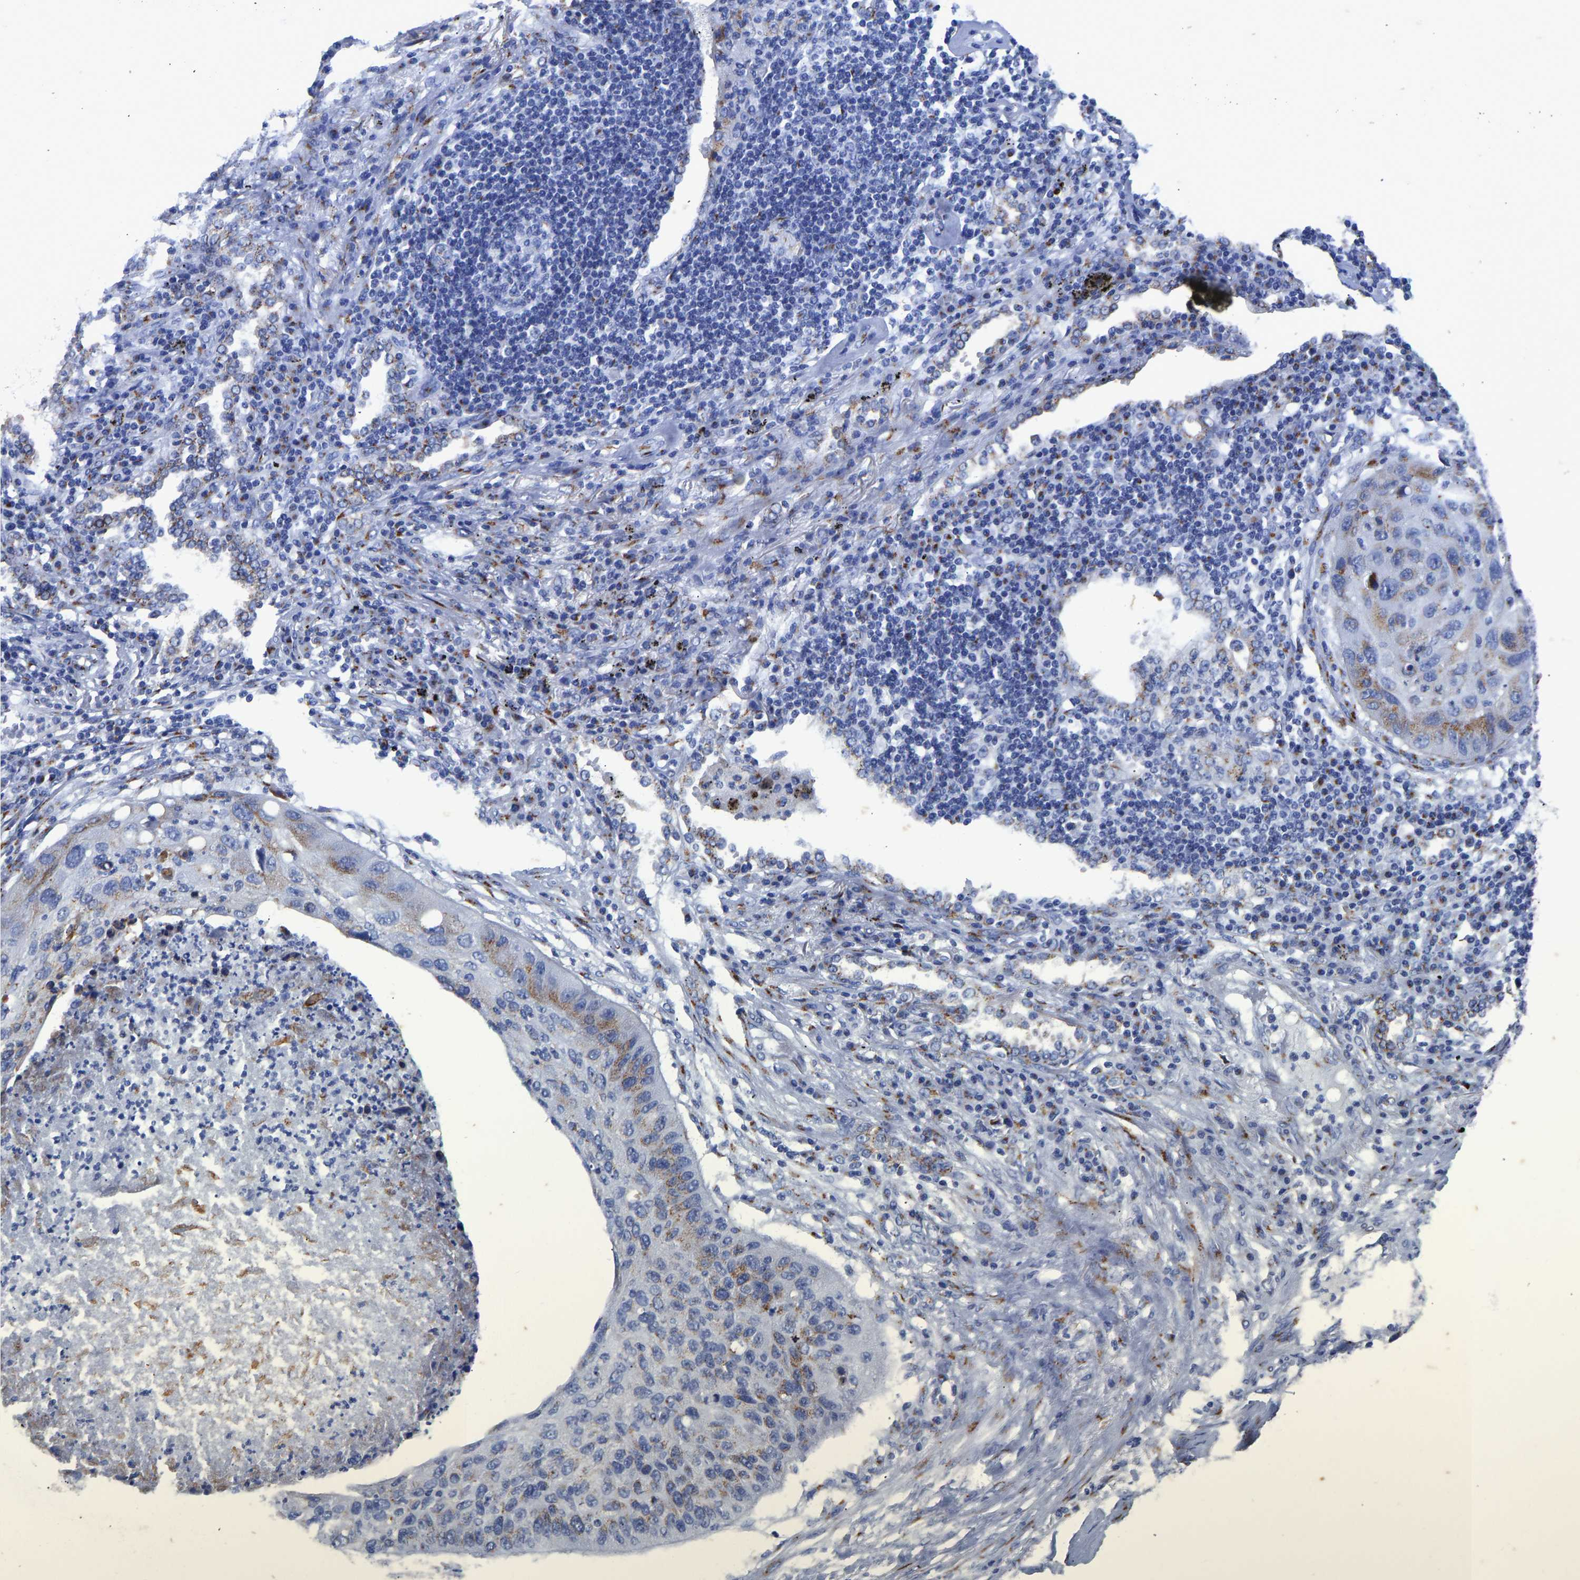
{"staining": {"intensity": "moderate", "quantity": ">75%", "location": "cytoplasmic/membranous"}, "tissue": "lung cancer", "cell_type": "Tumor cells", "image_type": "cancer", "snomed": [{"axis": "morphology", "description": "Squamous cell carcinoma, NOS"}, {"axis": "topography", "description": "Lung"}], "caption": "DAB immunohistochemical staining of human lung squamous cell carcinoma shows moderate cytoplasmic/membranous protein staining in approximately >75% of tumor cells. Immunohistochemistry (ihc) stains the protein of interest in brown and the nuclei are stained blue.", "gene": "TMEM87A", "patient": {"sex": "female", "age": 63}}